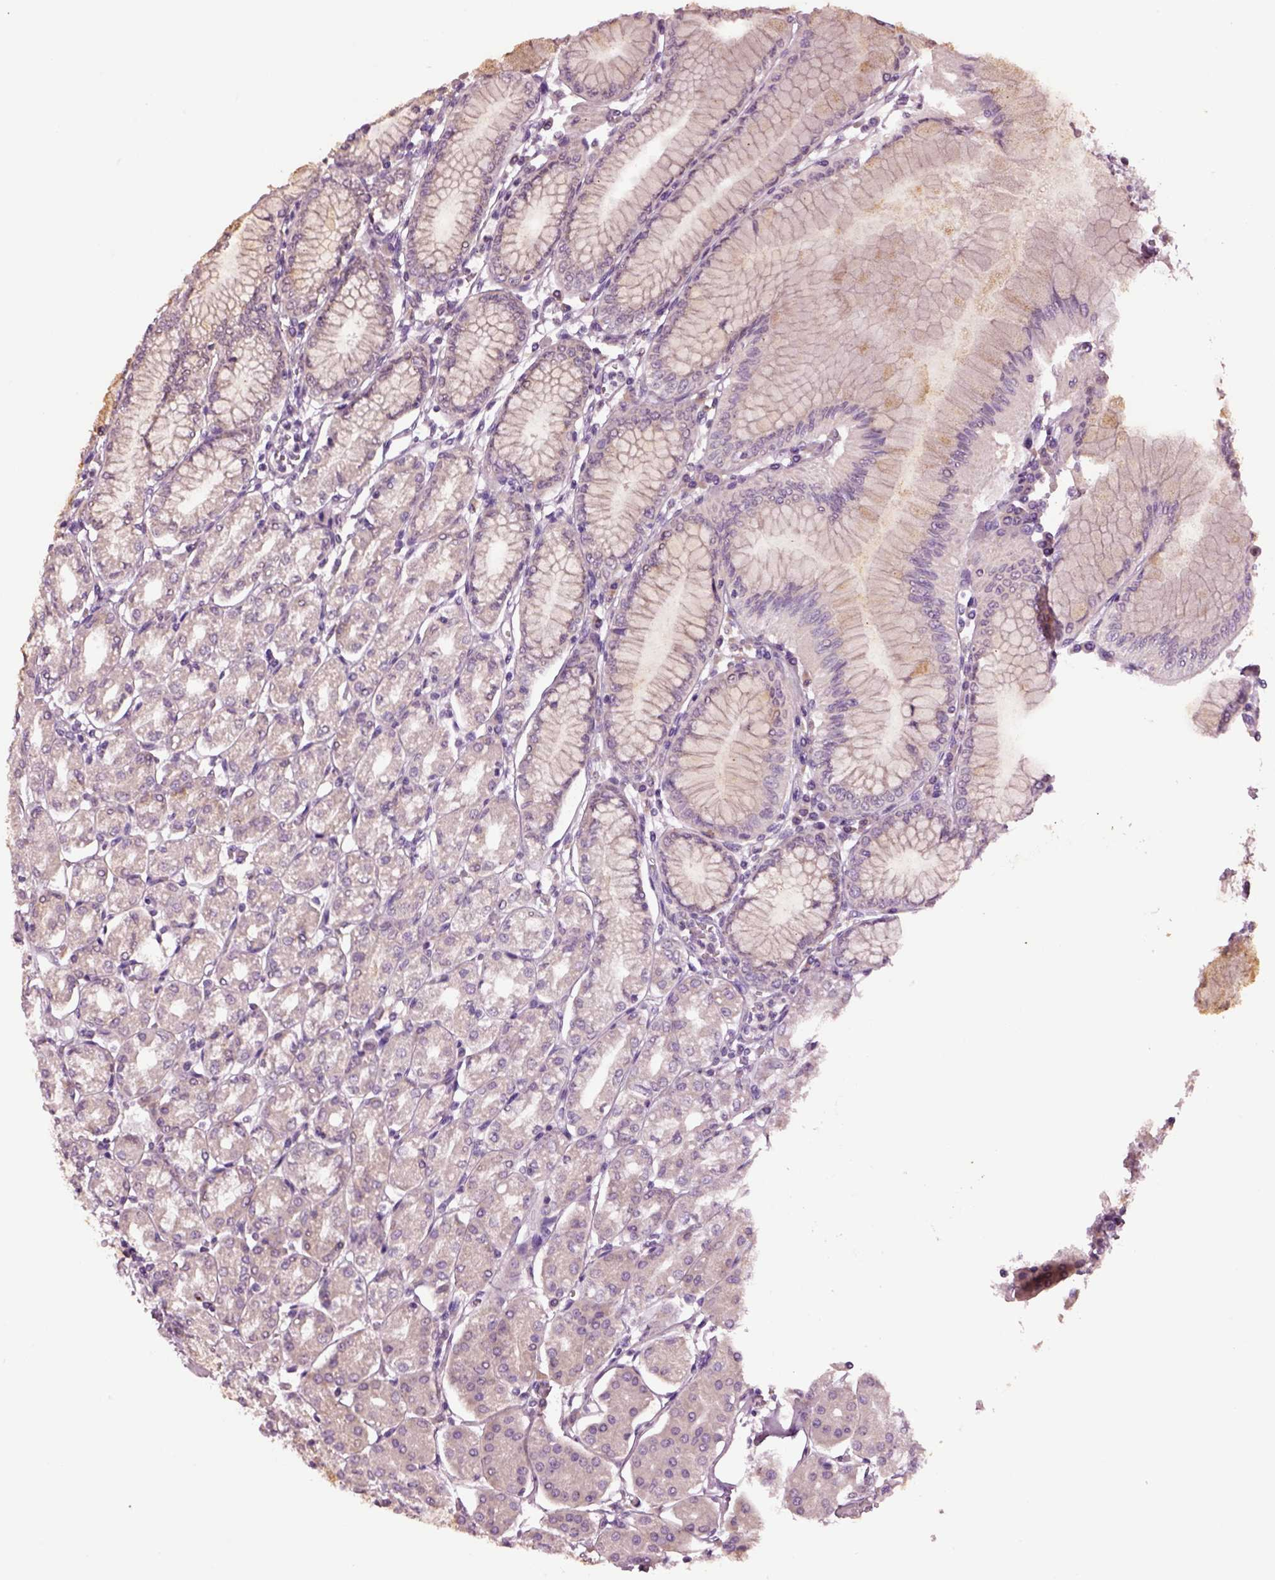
{"staining": {"intensity": "weak", "quantity": ">75%", "location": "cytoplasmic/membranous"}, "tissue": "stomach", "cell_type": "Glandular cells", "image_type": "normal", "snomed": [{"axis": "morphology", "description": "Normal tissue, NOS"}, {"axis": "topography", "description": "Skeletal muscle"}, {"axis": "topography", "description": "Stomach"}], "caption": "The histopathology image demonstrates immunohistochemical staining of benign stomach. There is weak cytoplasmic/membranous positivity is appreciated in about >75% of glandular cells.", "gene": "CLPSL1", "patient": {"sex": "female", "age": 57}}